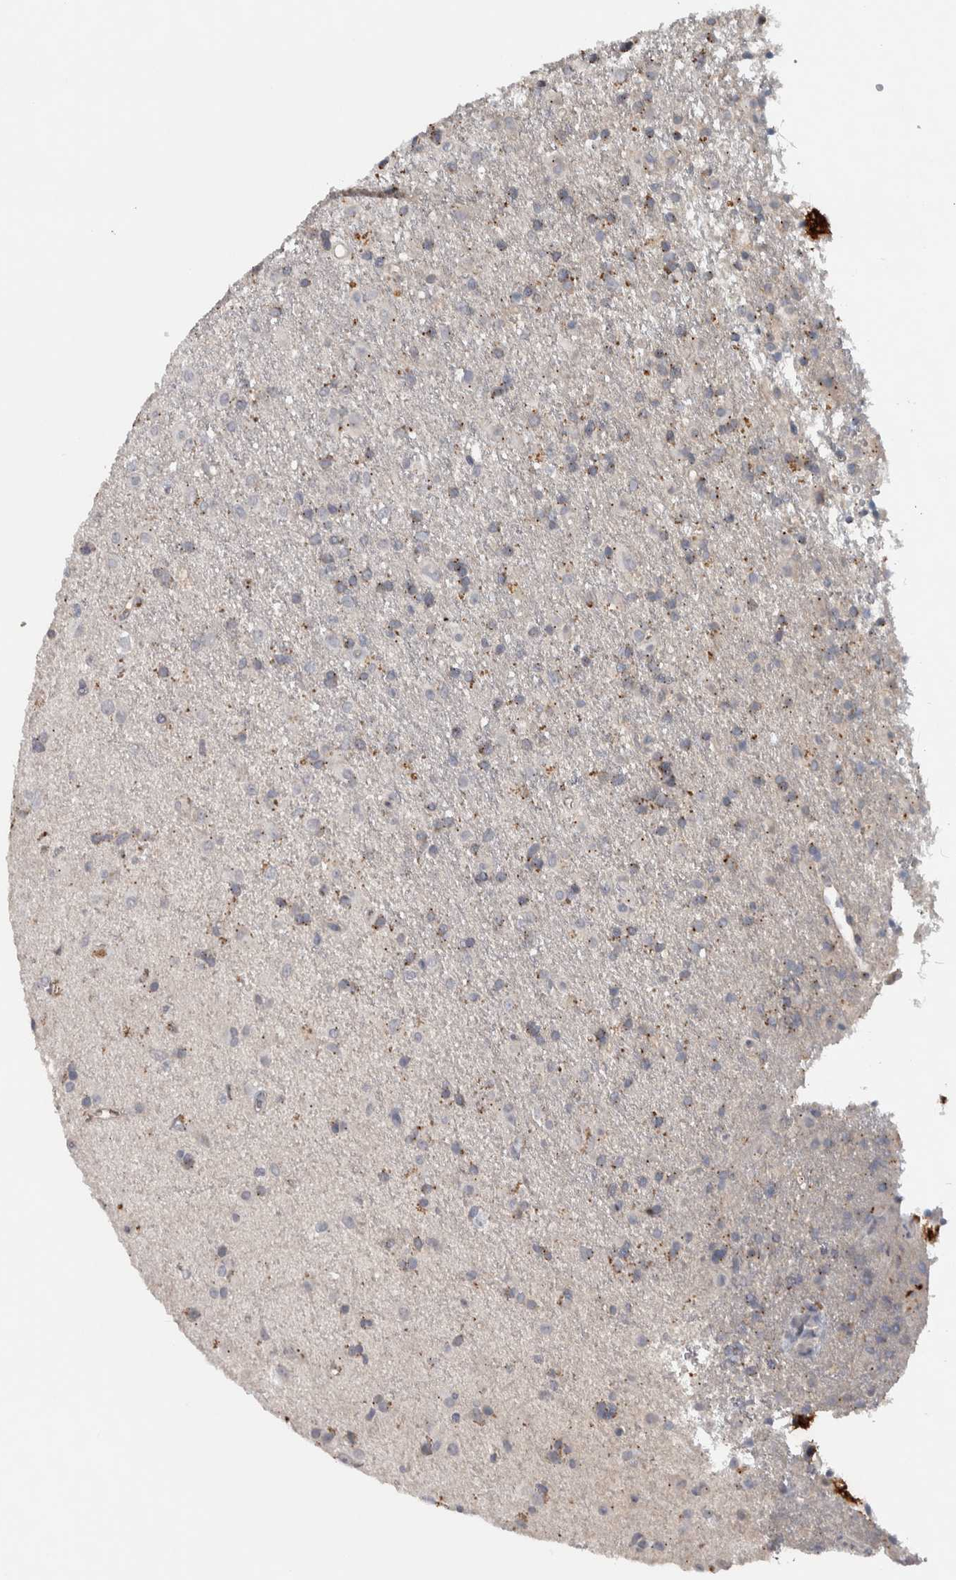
{"staining": {"intensity": "weak", "quantity": ">75%", "location": "cytoplasmic/membranous"}, "tissue": "glioma", "cell_type": "Tumor cells", "image_type": "cancer", "snomed": [{"axis": "morphology", "description": "Glioma, malignant, Low grade"}, {"axis": "topography", "description": "Brain"}], "caption": "Protein staining of glioma tissue displays weak cytoplasmic/membranous expression in about >75% of tumor cells. (DAB (3,3'-diaminobenzidine) IHC, brown staining for protein, blue staining for nuclei).", "gene": "ADPRM", "patient": {"sex": "male", "age": 65}}